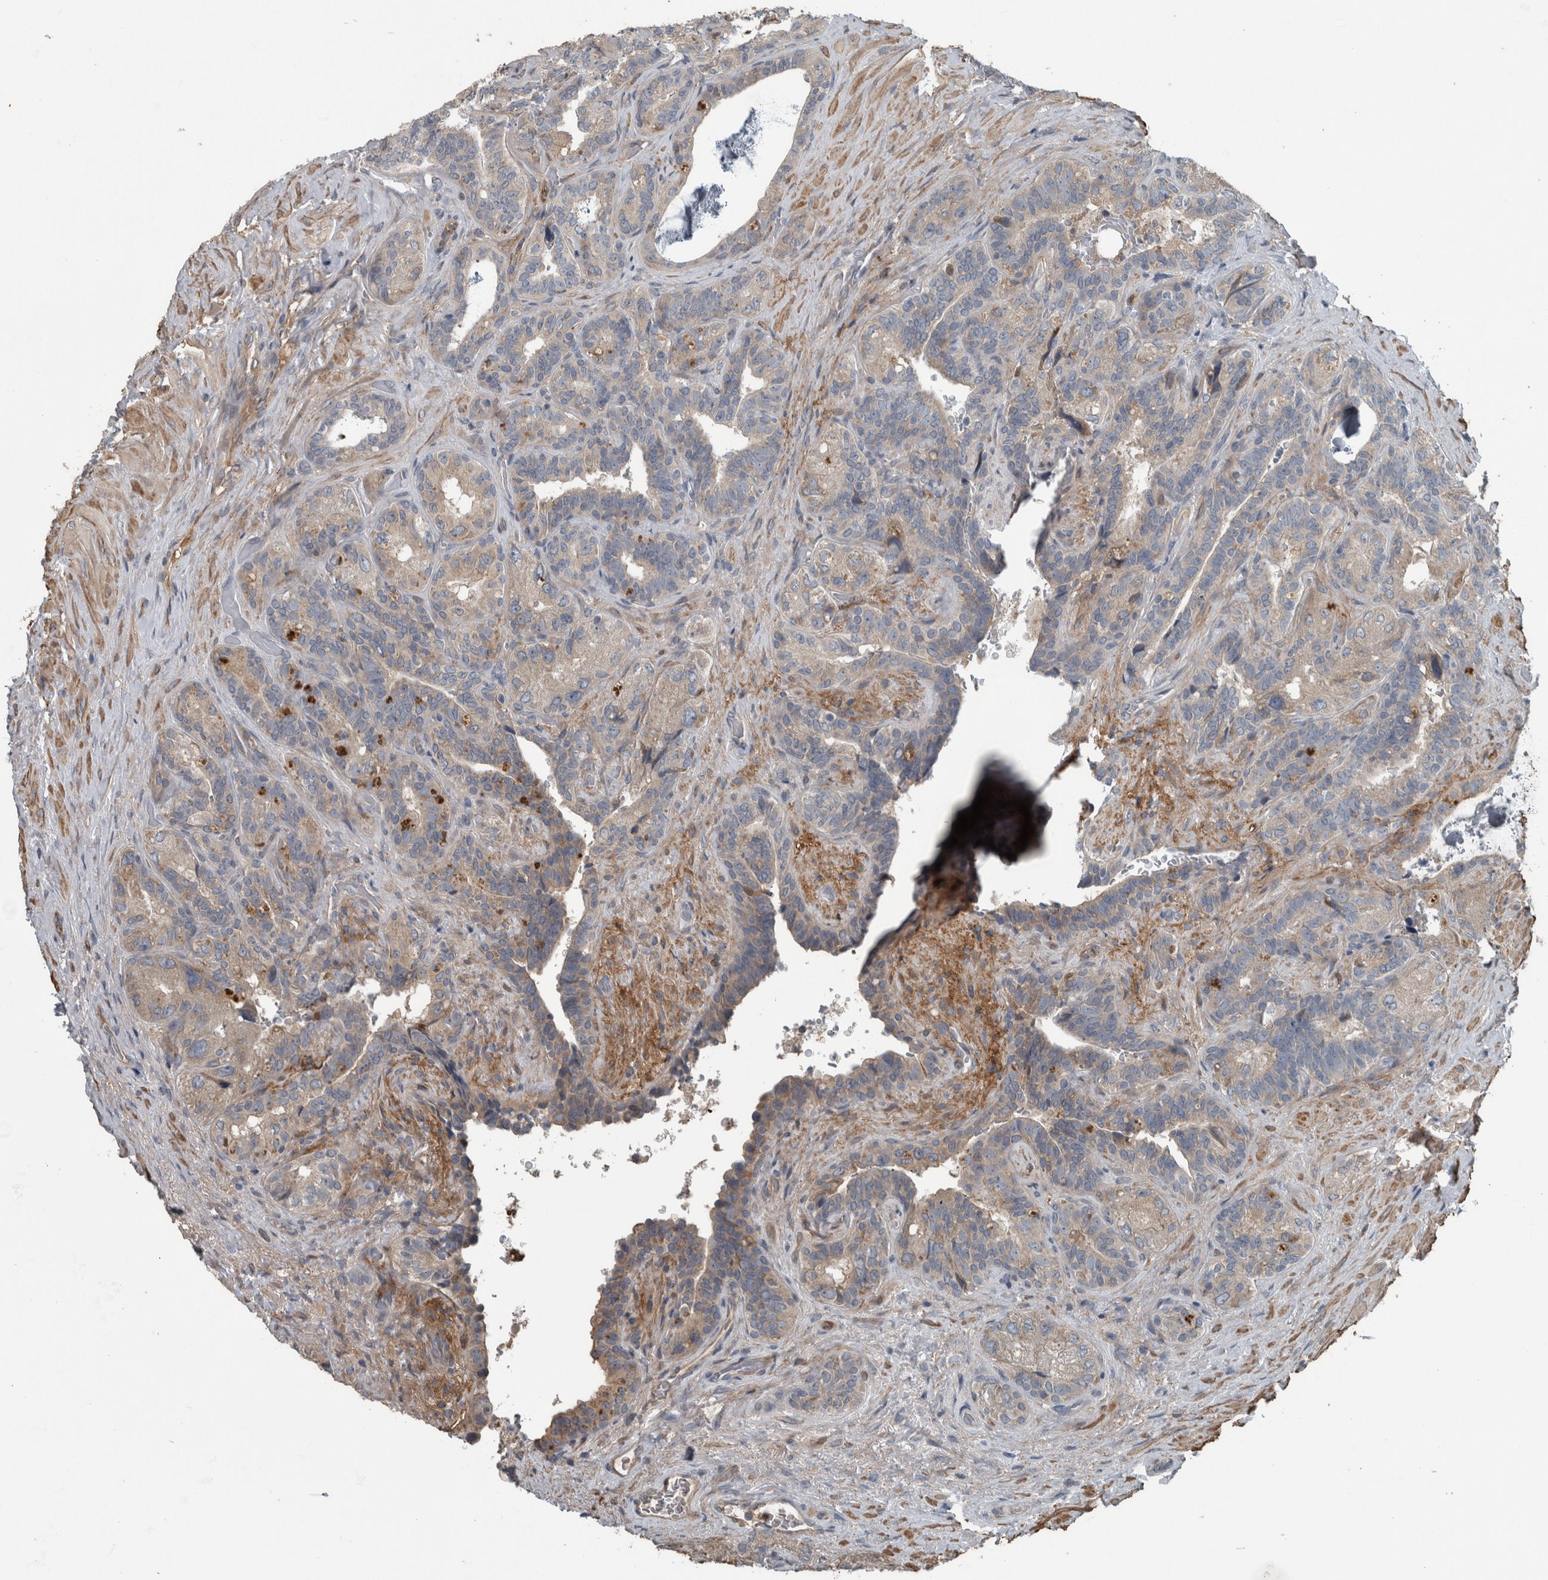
{"staining": {"intensity": "weak", "quantity": ">75%", "location": "cytoplasmic/membranous"}, "tissue": "seminal vesicle", "cell_type": "Glandular cells", "image_type": "normal", "snomed": [{"axis": "morphology", "description": "Normal tissue, NOS"}, {"axis": "topography", "description": "Prostate"}, {"axis": "topography", "description": "Seminal veicle"}], "caption": "This micrograph reveals immunohistochemistry (IHC) staining of normal human seminal vesicle, with low weak cytoplasmic/membranous expression in about >75% of glandular cells.", "gene": "EXOC8", "patient": {"sex": "male", "age": 67}}